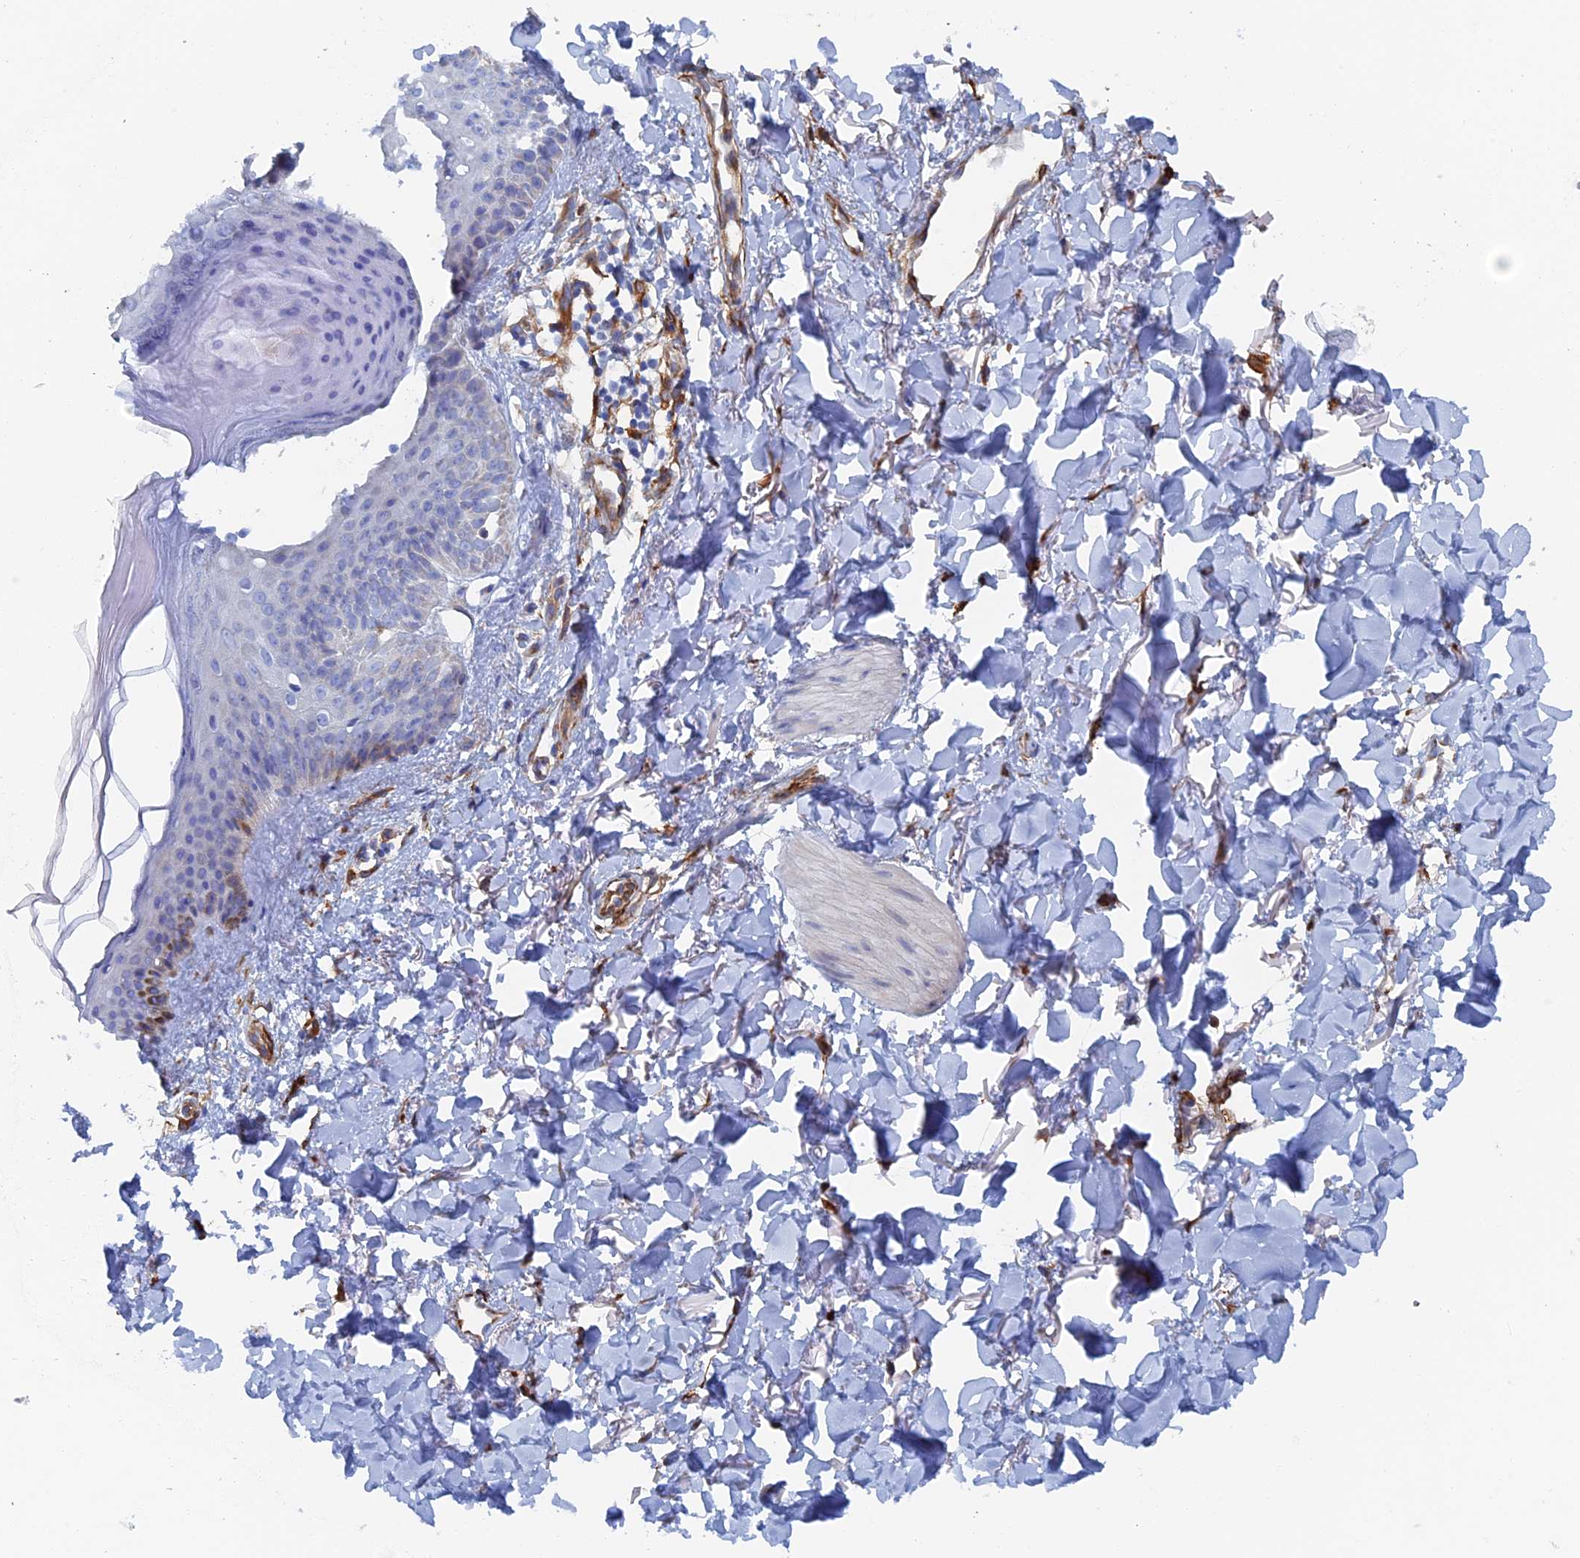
{"staining": {"intensity": "strong", "quantity": ">75%", "location": "cytoplasmic/membranous"}, "tissue": "skin", "cell_type": "Fibroblasts", "image_type": "normal", "snomed": [{"axis": "morphology", "description": "Normal tissue, NOS"}, {"axis": "topography", "description": "Skin"}], "caption": "Immunohistochemical staining of normal human skin displays high levels of strong cytoplasmic/membranous staining in about >75% of fibroblasts.", "gene": "COG7", "patient": {"sex": "female", "age": 58}}